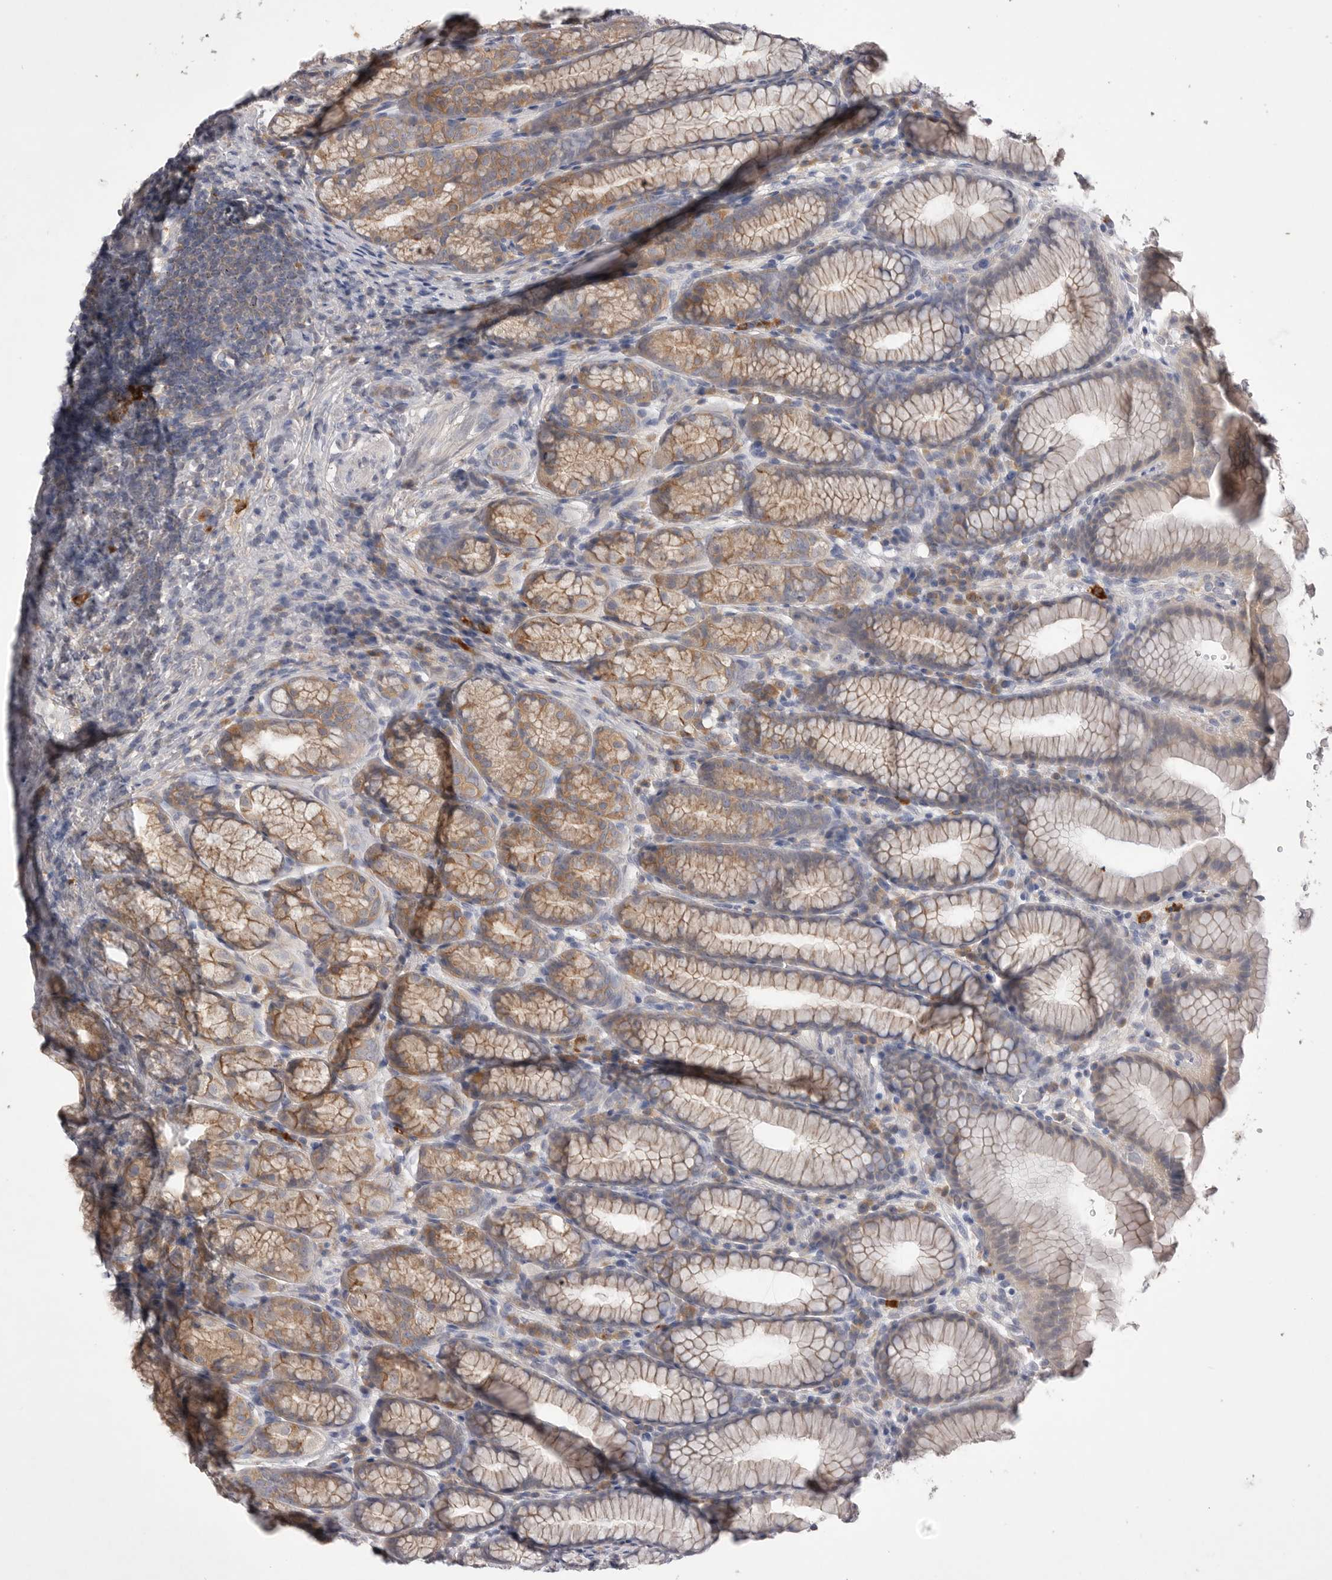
{"staining": {"intensity": "moderate", "quantity": ">75%", "location": "cytoplasmic/membranous"}, "tissue": "stomach", "cell_type": "Glandular cells", "image_type": "normal", "snomed": [{"axis": "morphology", "description": "Normal tissue, NOS"}, {"axis": "topography", "description": "Stomach"}], "caption": "Immunohistochemistry (IHC) of unremarkable human stomach demonstrates medium levels of moderate cytoplasmic/membranous staining in about >75% of glandular cells.", "gene": "VAC14", "patient": {"sex": "male", "age": 42}}